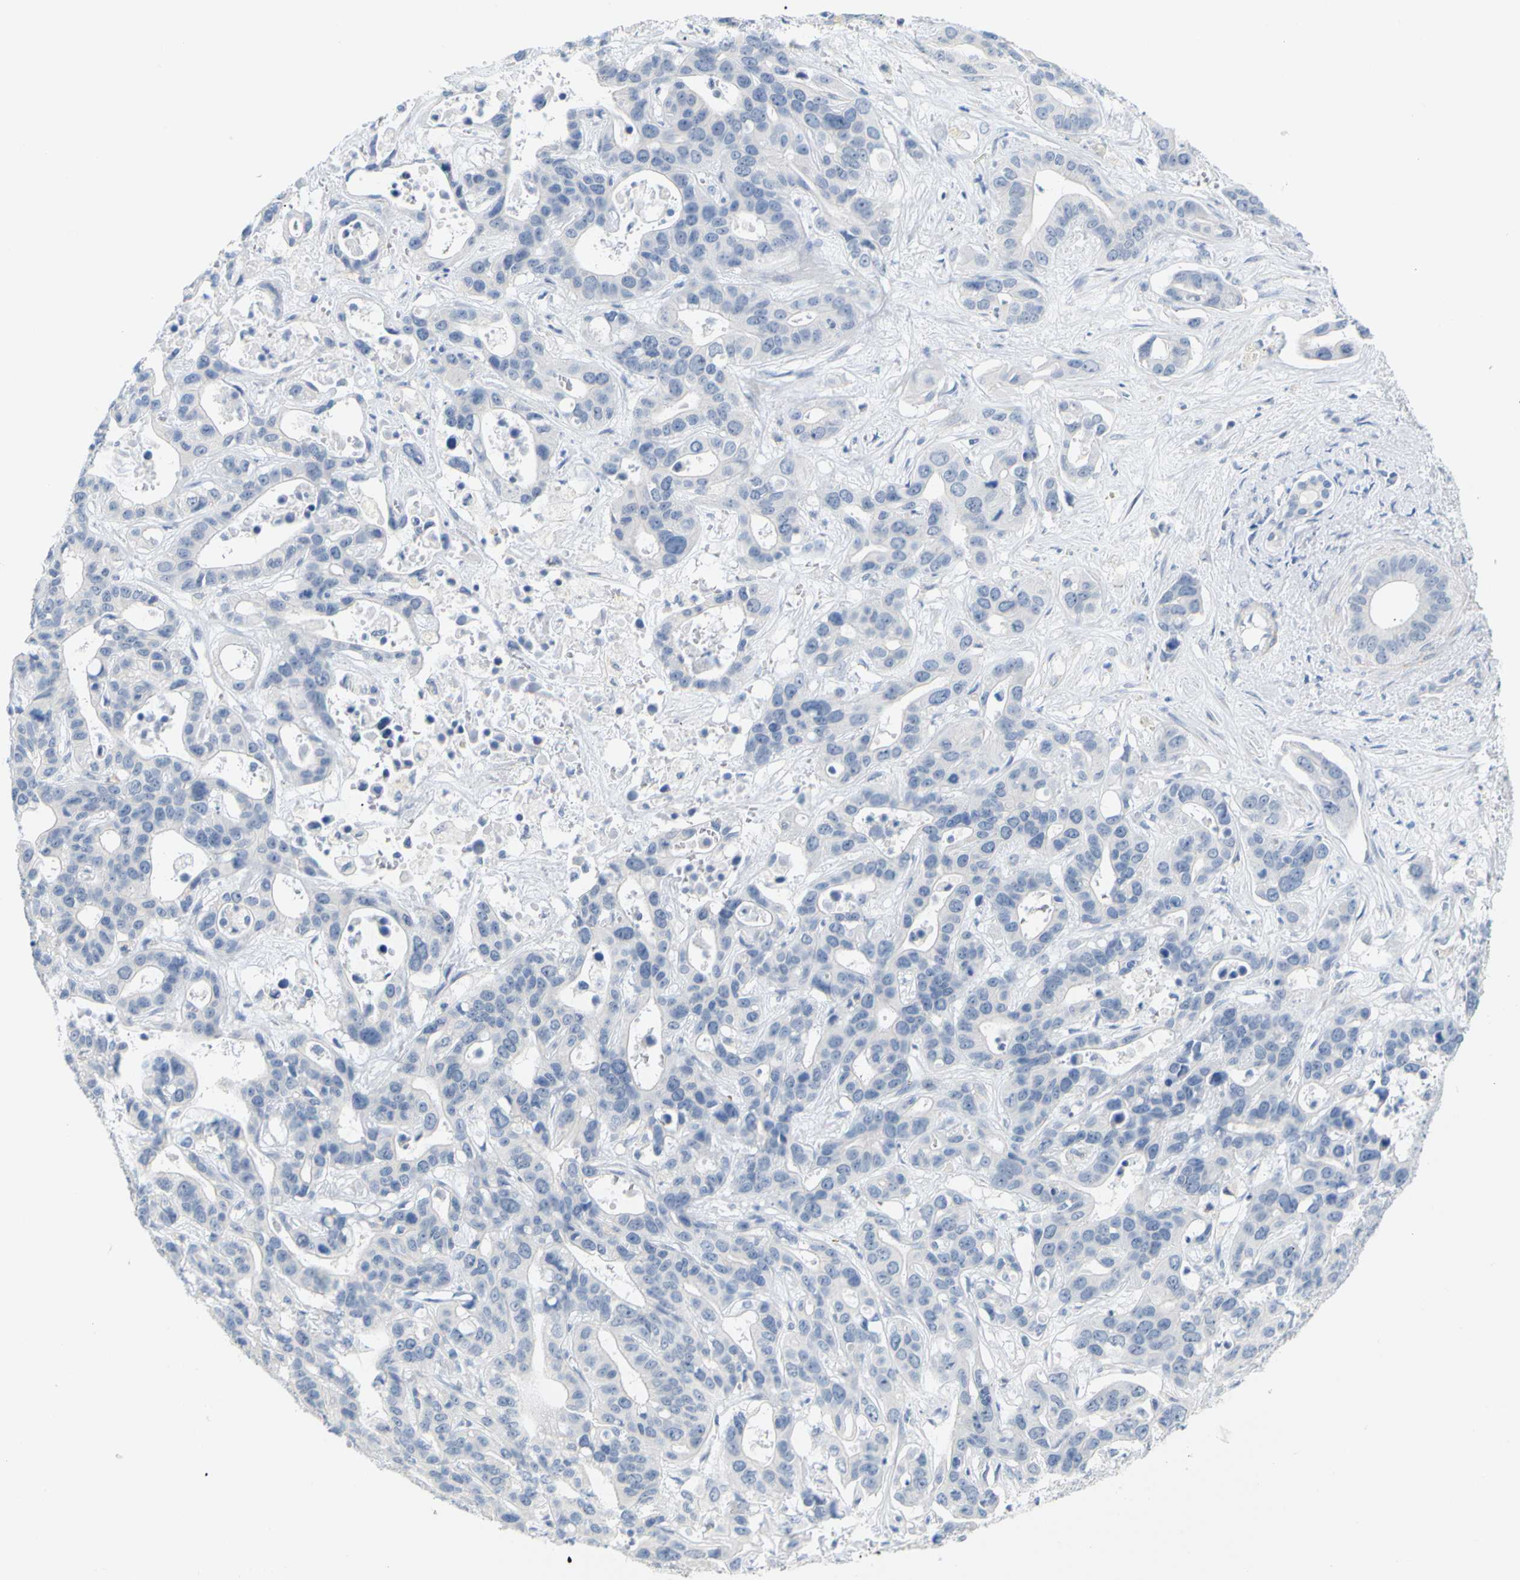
{"staining": {"intensity": "negative", "quantity": "none", "location": "none"}, "tissue": "liver cancer", "cell_type": "Tumor cells", "image_type": "cancer", "snomed": [{"axis": "morphology", "description": "Cholangiocarcinoma"}, {"axis": "topography", "description": "Liver"}], "caption": "The histopathology image displays no staining of tumor cells in liver cancer.", "gene": "OPN1SW", "patient": {"sex": "female", "age": 65}}